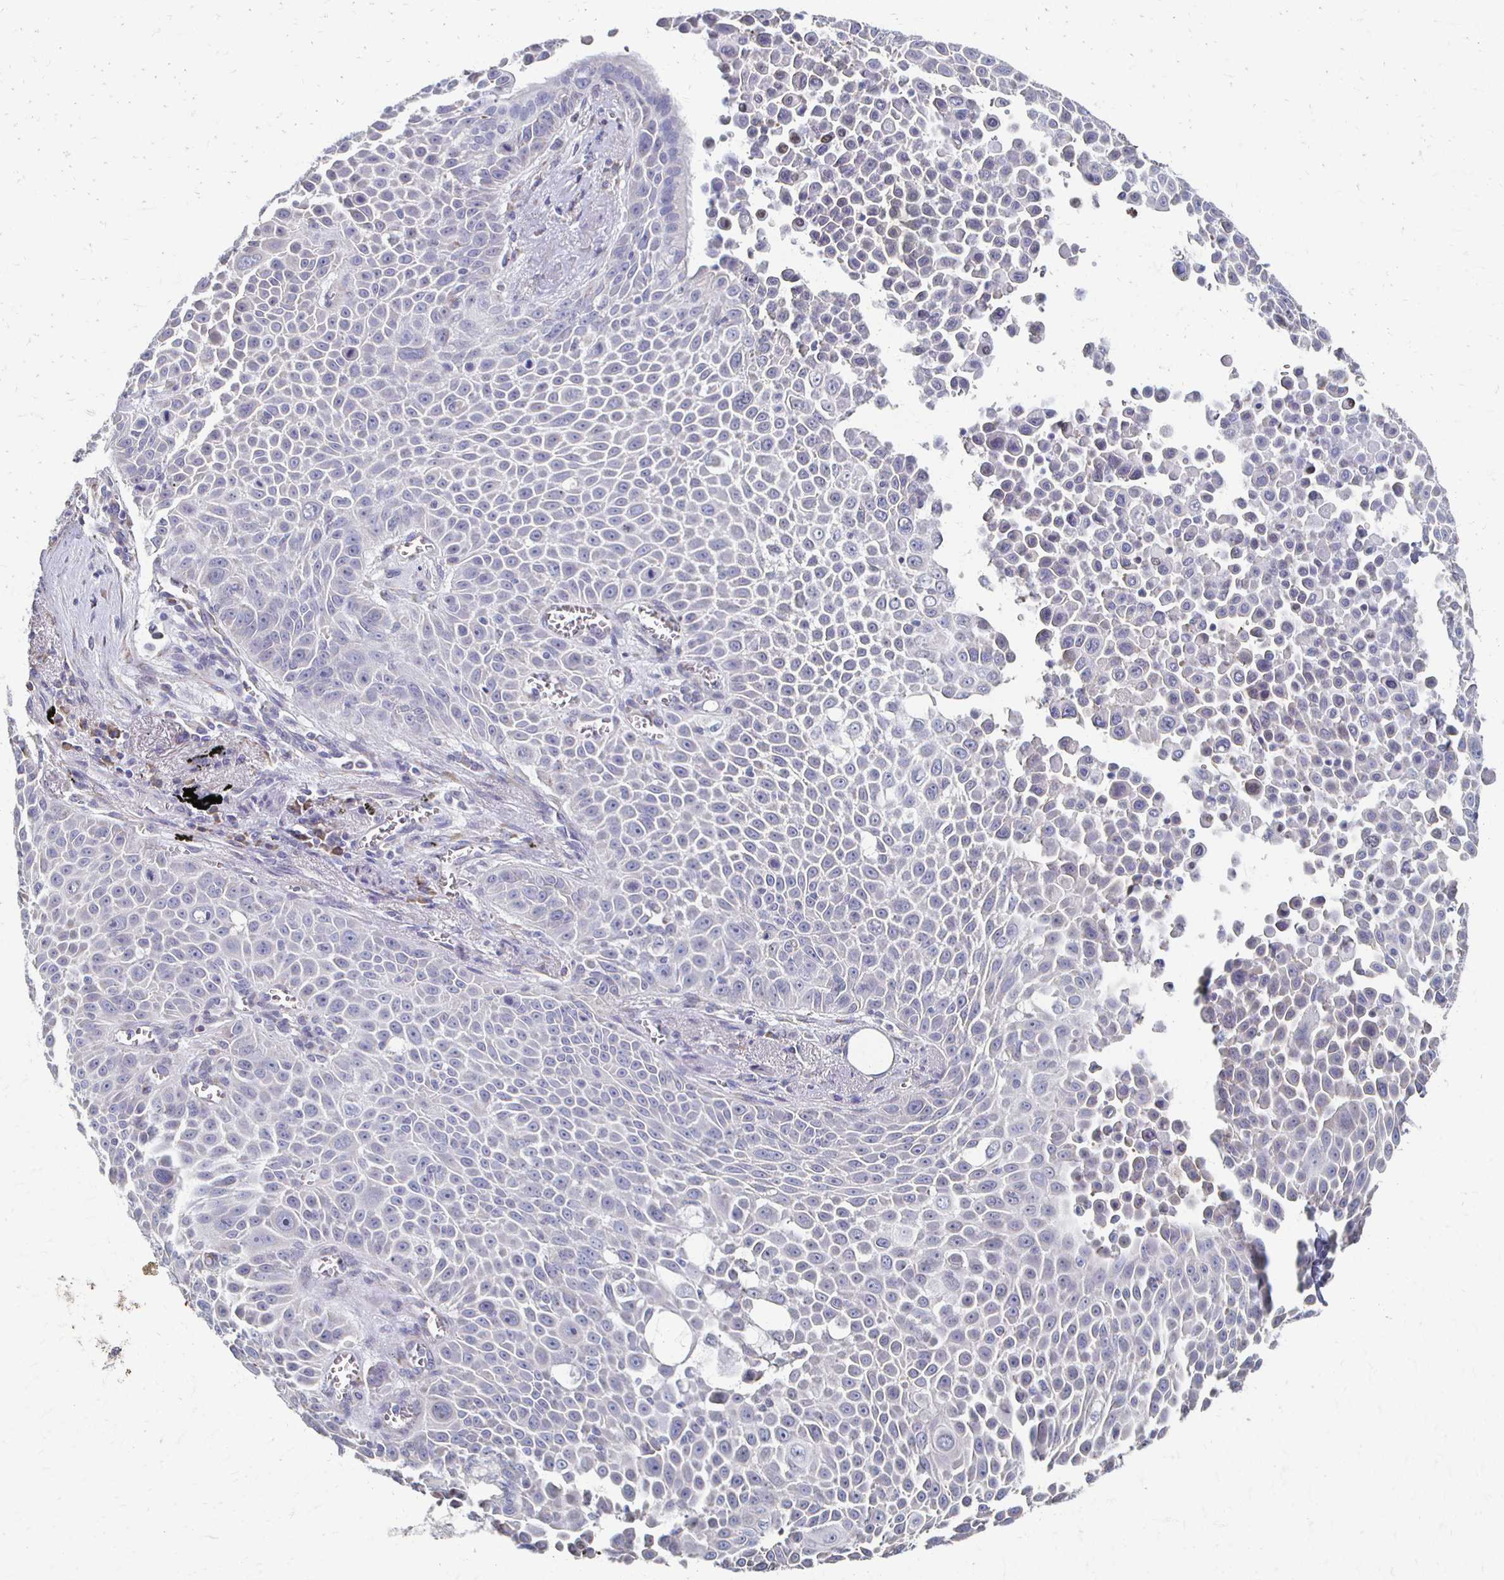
{"staining": {"intensity": "negative", "quantity": "none", "location": "none"}, "tissue": "lung cancer", "cell_type": "Tumor cells", "image_type": "cancer", "snomed": [{"axis": "morphology", "description": "Squamous cell carcinoma, NOS"}, {"axis": "morphology", "description": "Squamous cell carcinoma, metastatic, NOS"}, {"axis": "topography", "description": "Lymph node"}, {"axis": "topography", "description": "Lung"}], "caption": "Immunohistochemistry of metastatic squamous cell carcinoma (lung) displays no expression in tumor cells.", "gene": "ATP1A3", "patient": {"sex": "female", "age": 62}}